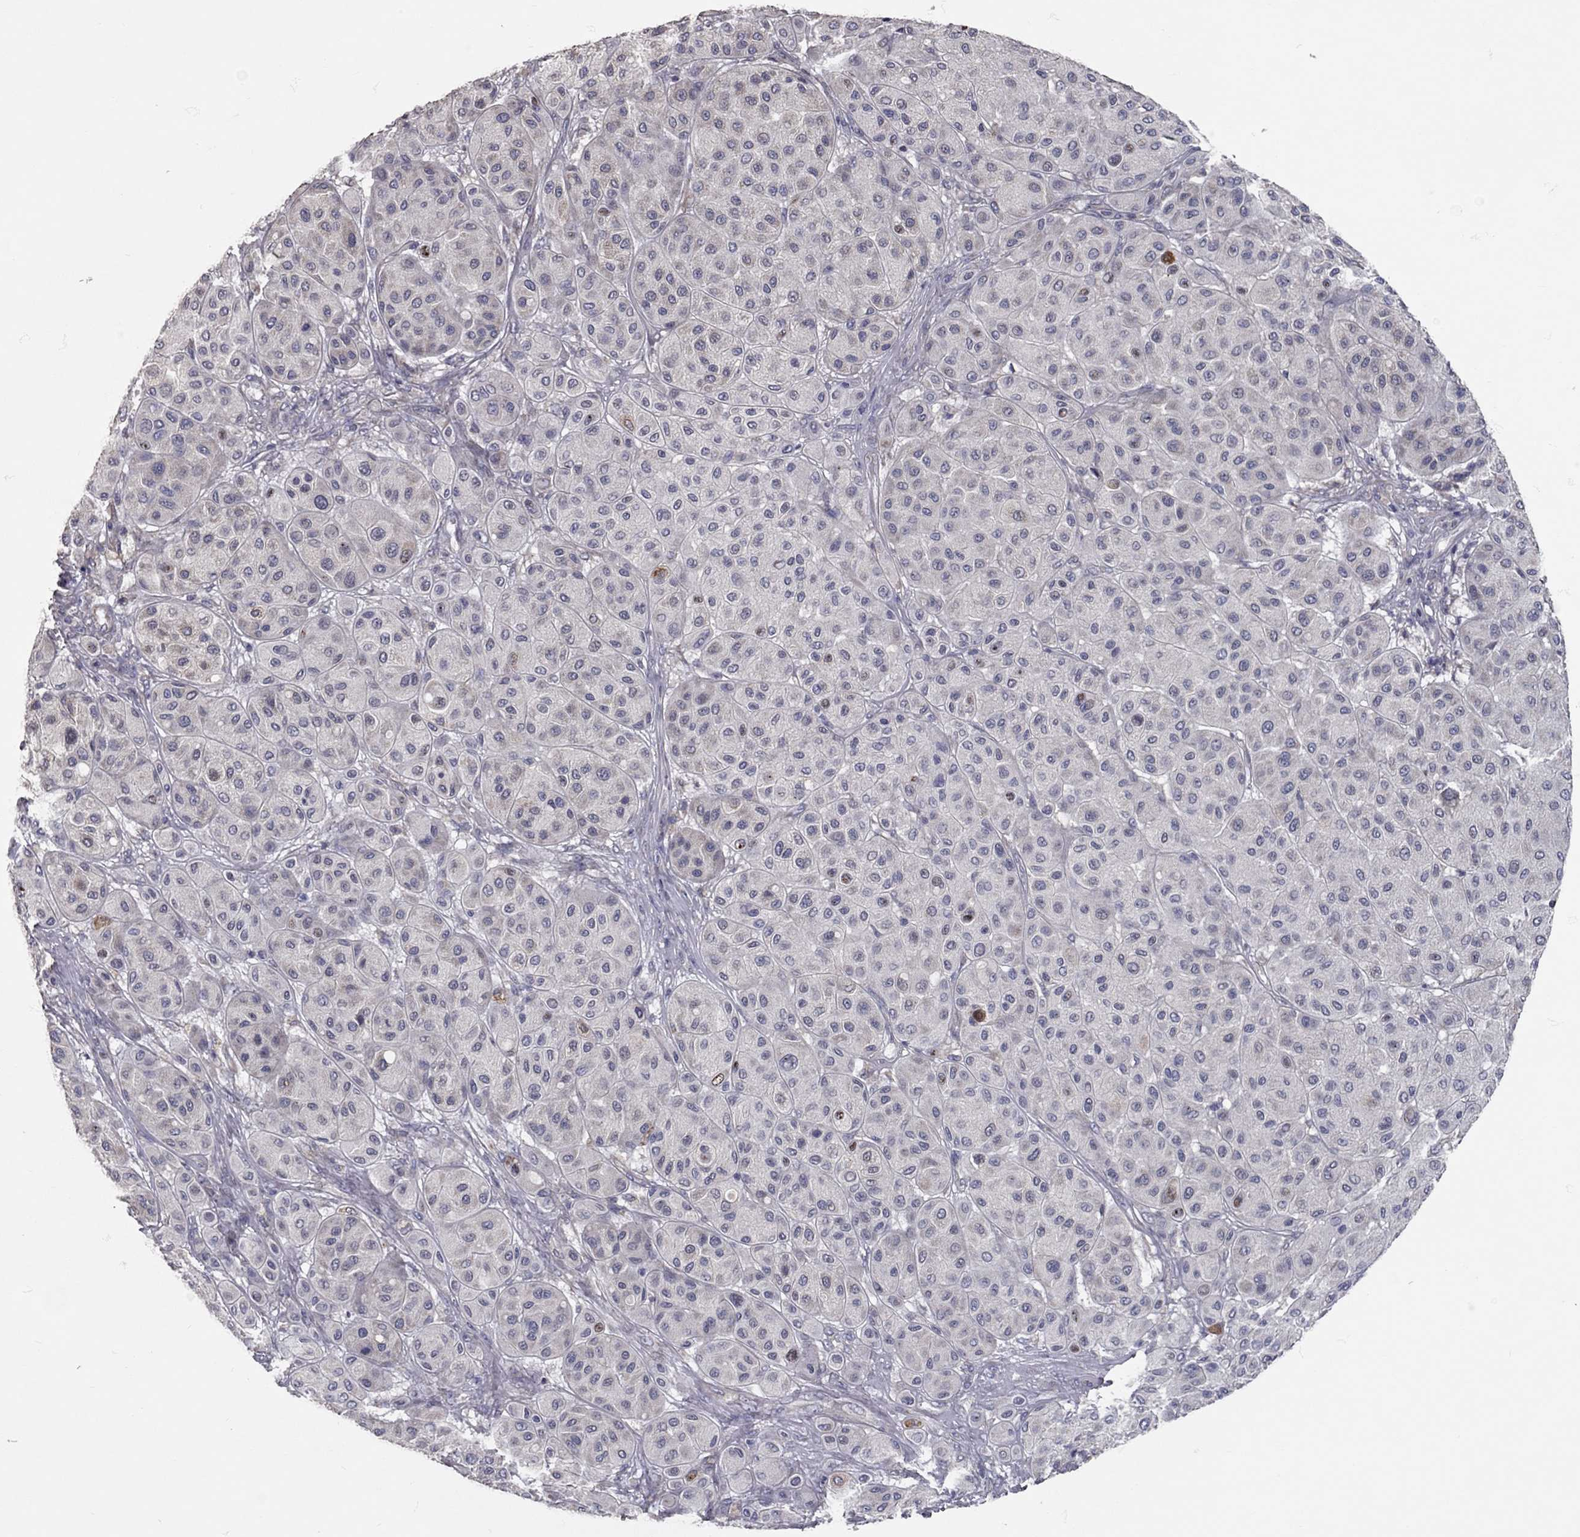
{"staining": {"intensity": "negative", "quantity": "none", "location": "none"}, "tissue": "melanoma", "cell_type": "Tumor cells", "image_type": "cancer", "snomed": [{"axis": "morphology", "description": "Malignant melanoma, Metastatic site"}, {"axis": "topography", "description": "Smooth muscle"}], "caption": "IHC micrograph of human malignant melanoma (metastatic site) stained for a protein (brown), which demonstrates no staining in tumor cells.", "gene": "XAGE2", "patient": {"sex": "male", "age": 41}}